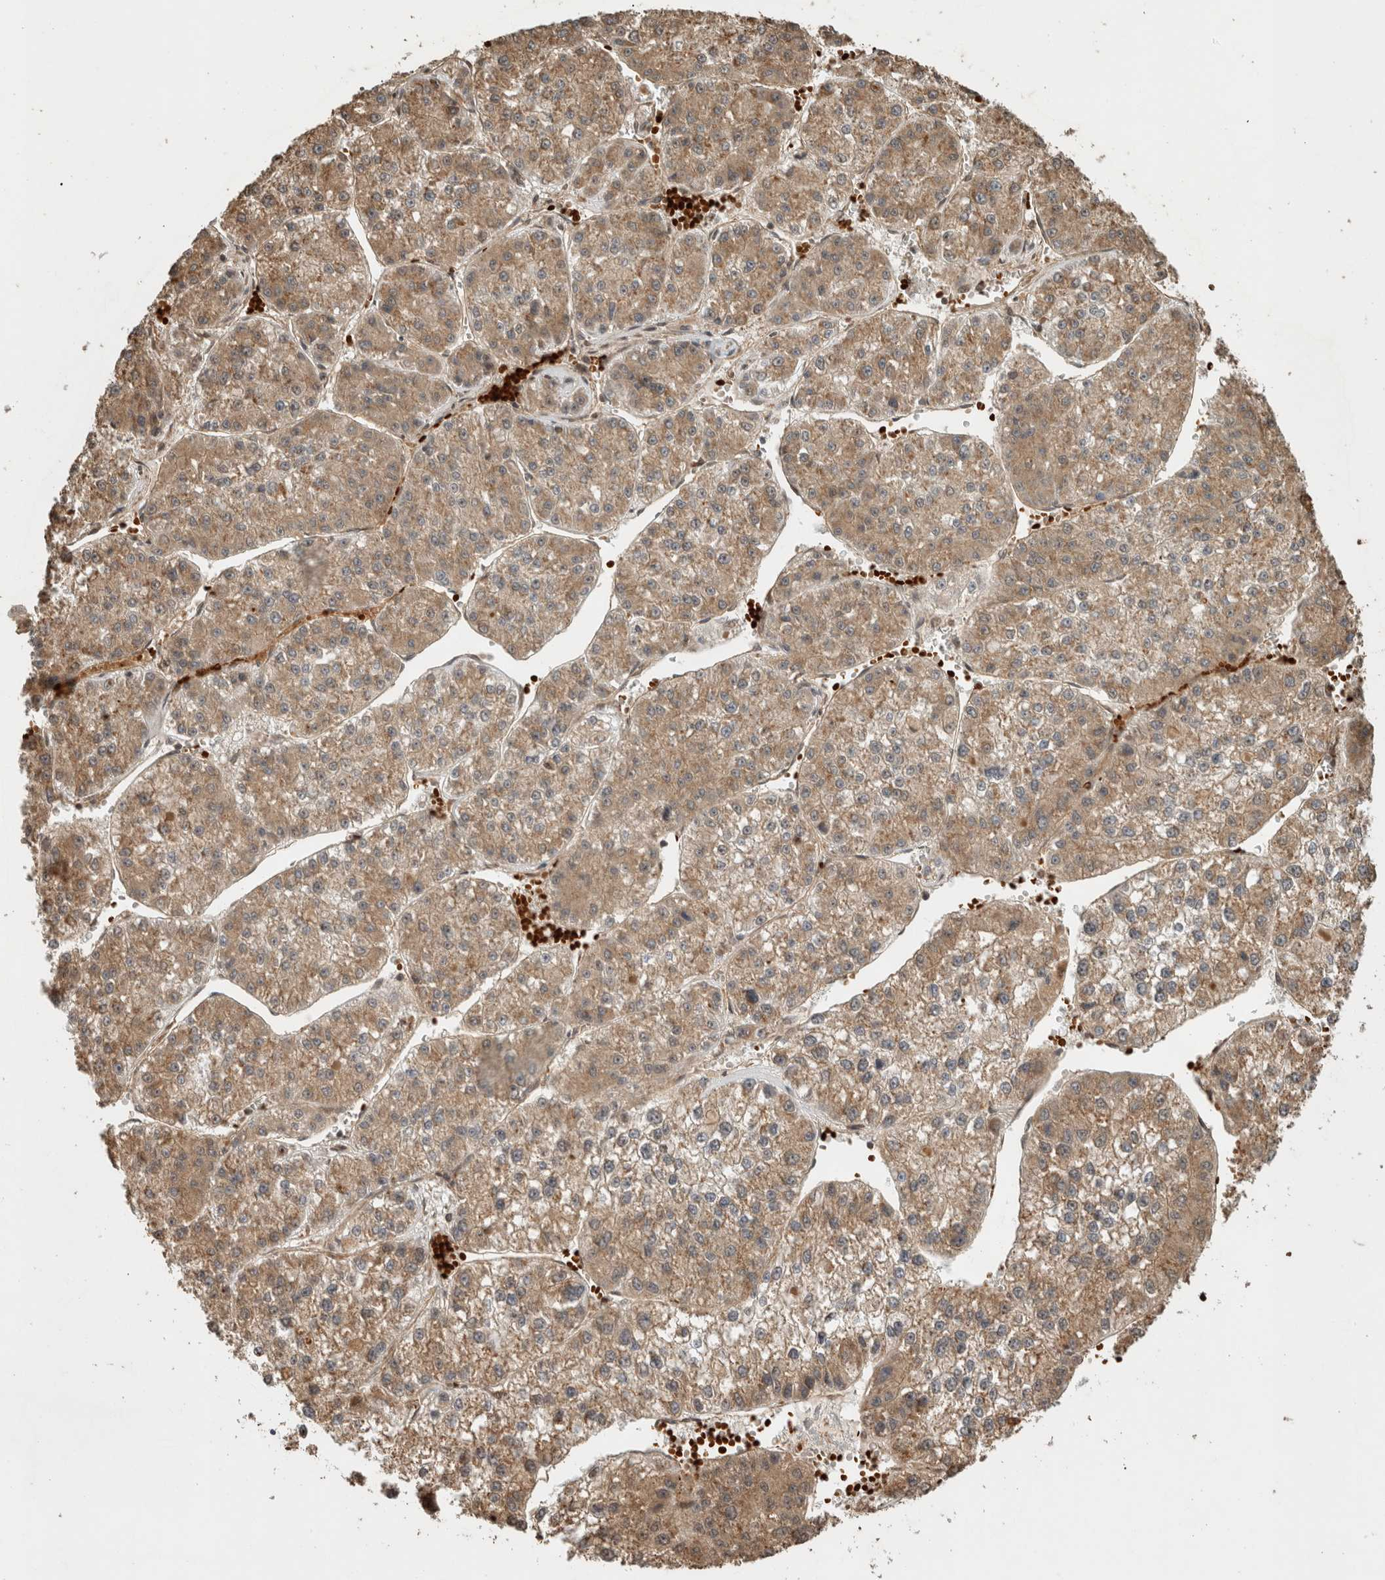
{"staining": {"intensity": "moderate", "quantity": ">75%", "location": "cytoplasmic/membranous"}, "tissue": "liver cancer", "cell_type": "Tumor cells", "image_type": "cancer", "snomed": [{"axis": "morphology", "description": "Carcinoma, Hepatocellular, NOS"}, {"axis": "topography", "description": "Liver"}], "caption": "Hepatocellular carcinoma (liver) was stained to show a protein in brown. There is medium levels of moderate cytoplasmic/membranous expression in approximately >75% of tumor cells. The staining was performed using DAB, with brown indicating positive protein expression. Nuclei are stained blue with hematoxylin.", "gene": "OTUD6B", "patient": {"sex": "female", "age": 73}}